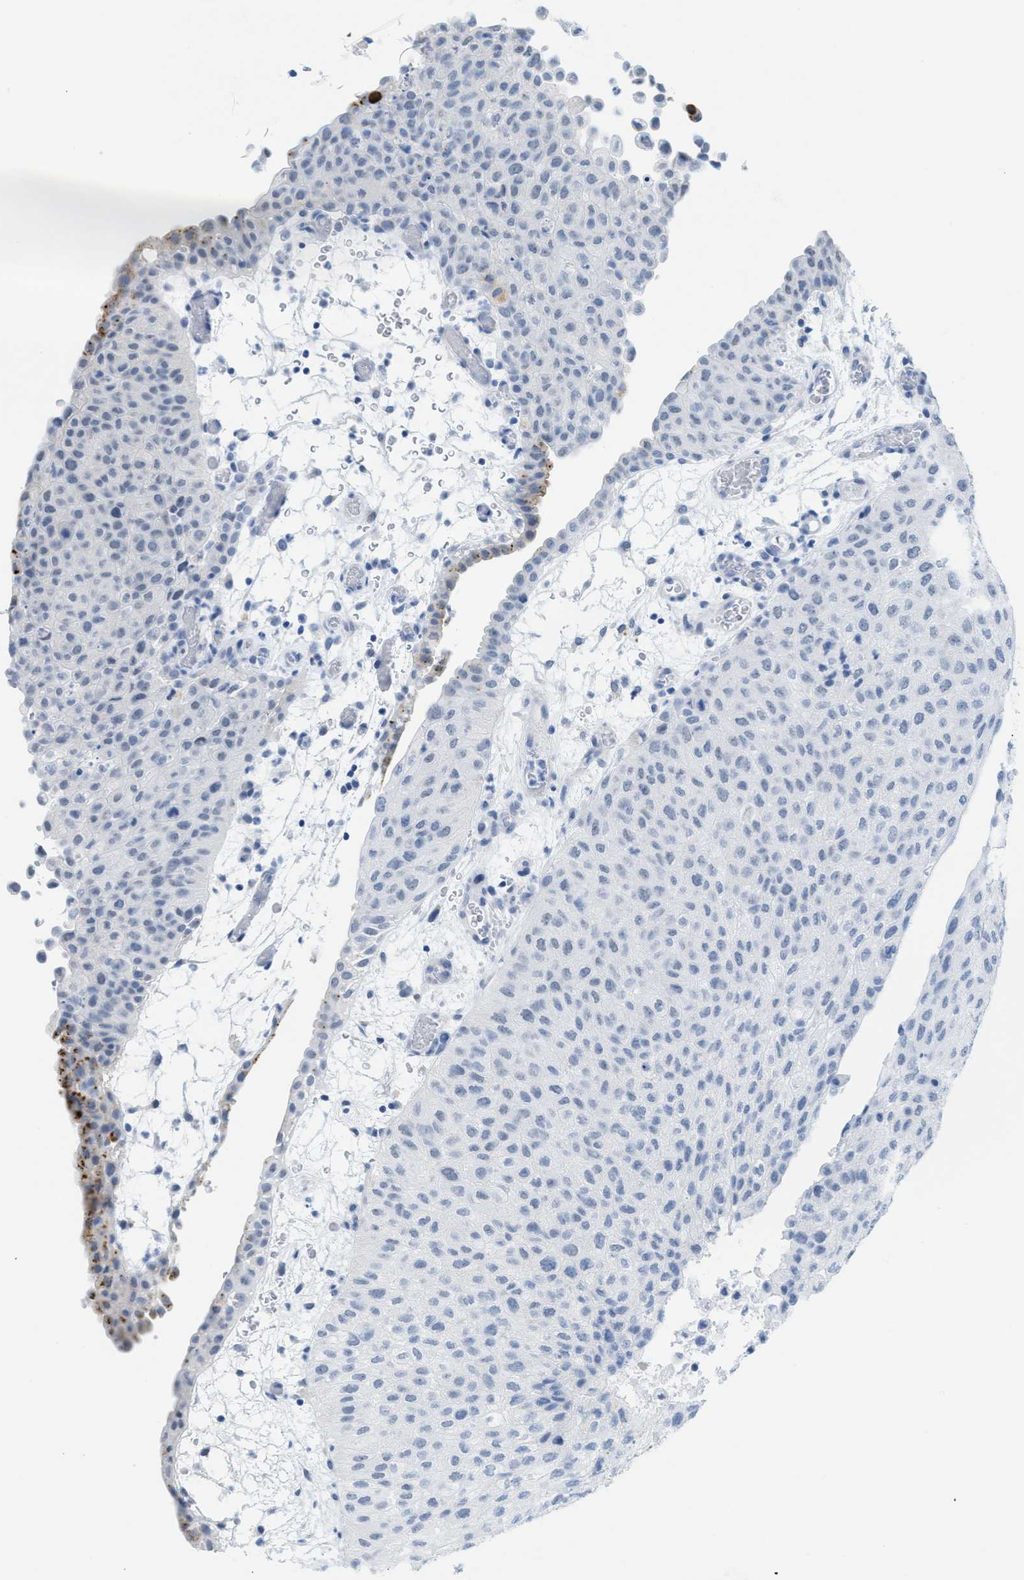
{"staining": {"intensity": "negative", "quantity": "none", "location": "none"}, "tissue": "urothelial cancer", "cell_type": "Tumor cells", "image_type": "cancer", "snomed": [{"axis": "morphology", "description": "Urothelial carcinoma, Low grade"}, {"axis": "morphology", "description": "Urothelial carcinoma, High grade"}, {"axis": "topography", "description": "Urinary bladder"}], "caption": "This histopathology image is of urothelial cancer stained with immunohistochemistry to label a protein in brown with the nuclei are counter-stained blue. There is no staining in tumor cells.", "gene": "WDR4", "patient": {"sex": "male", "age": 35}}